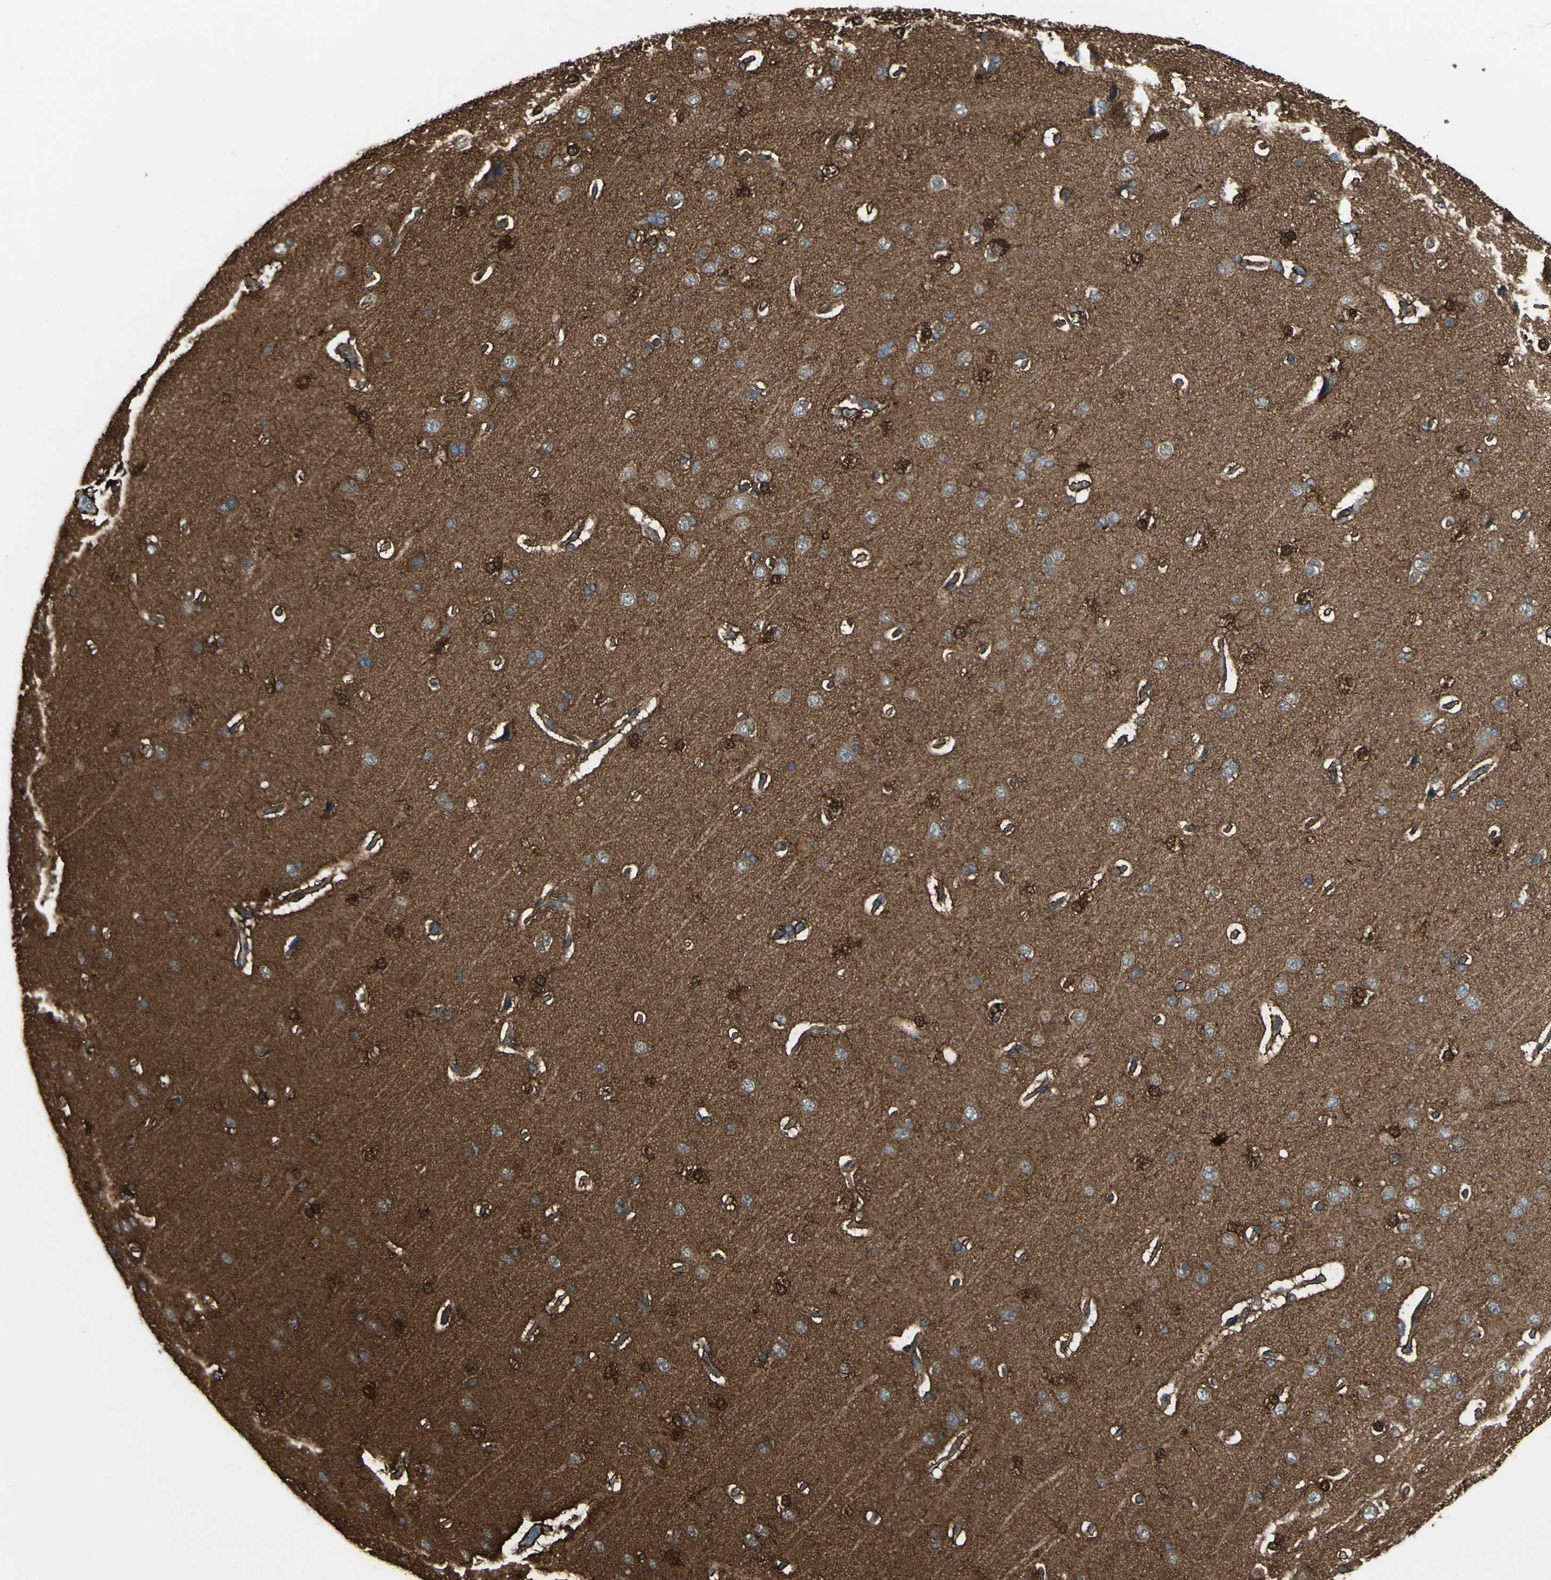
{"staining": {"intensity": "moderate", "quantity": "25%-75%", "location": "cytoplasmic/membranous"}, "tissue": "cerebral cortex", "cell_type": "Endothelial cells", "image_type": "normal", "snomed": [{"axis": "morphology", "description": "Normal tissue, NOS"}, {"axis": "topography", "description": "Cerebral cortex"}], "caption": "Moderate cytoplasmic/membranous expression for a protein is appreciated in about 25%-75% of endothelial cells of benign cerebral cortex using immunohistochemistry (IHC).", "gene": "DDAH1", "patient": {"sex": "male", "age": 62}}